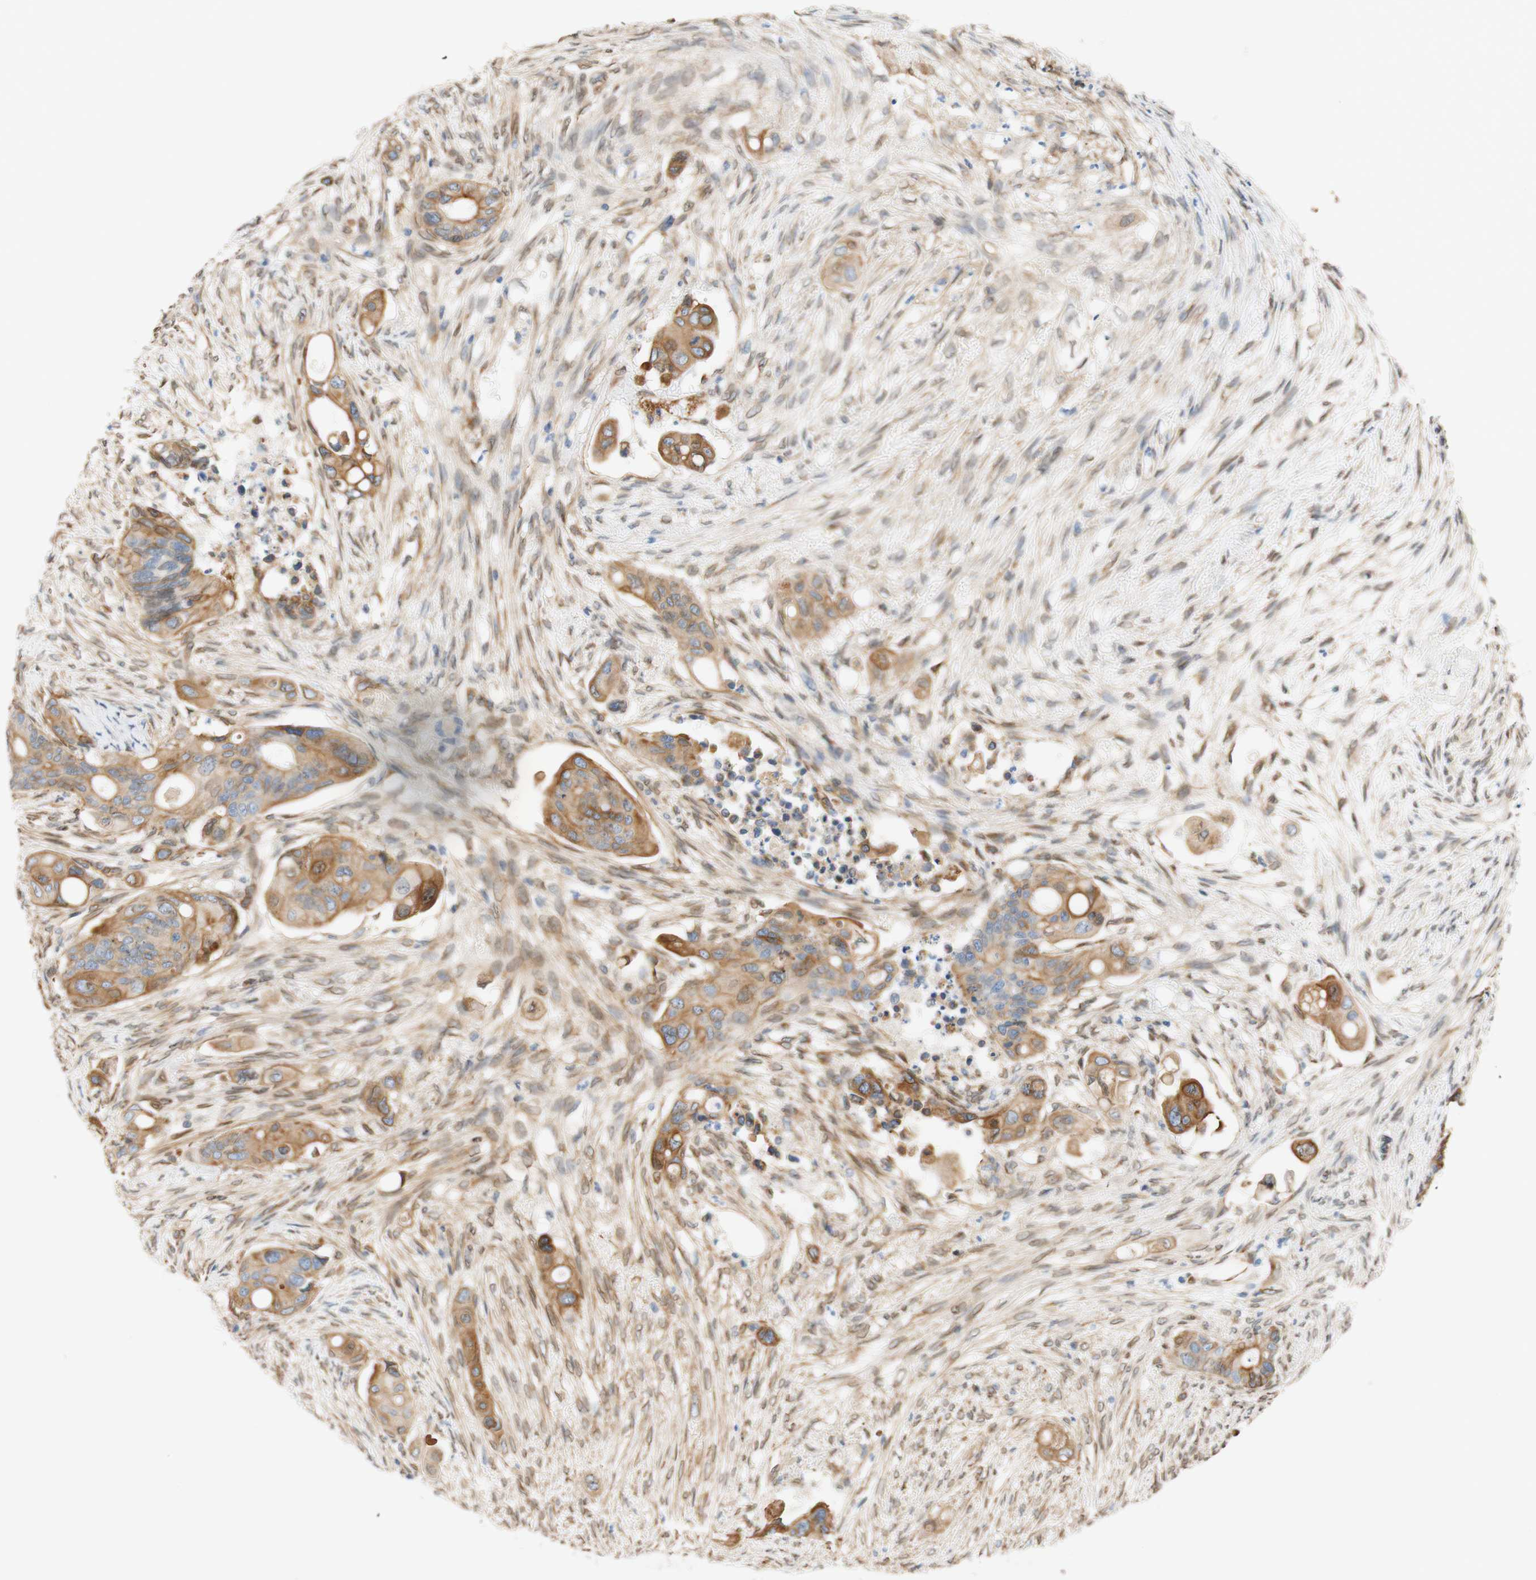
{"staining": {"intensity": "moderate", "quantity": ">75%", "location": "cytoplasmic/membranous"}, "tissue": "colorectal cancer", "cell_type": "Tumor cells", "image_type": "cancer", "snomed": [{"axis": "morphology", "description": "Adenocarcinoma, NOS"}, {"axis": "topography", "description": "Colon"}], "caption": "Immunohistochemistry (IHC) of human colorectal adenocarcinoma shows medium levels of moderate cytoplasmic/membranous expression in approximately >75% of tumor cells.", "gene": "ENDOD1", "patient": {"sex": "female", "age": 57}}